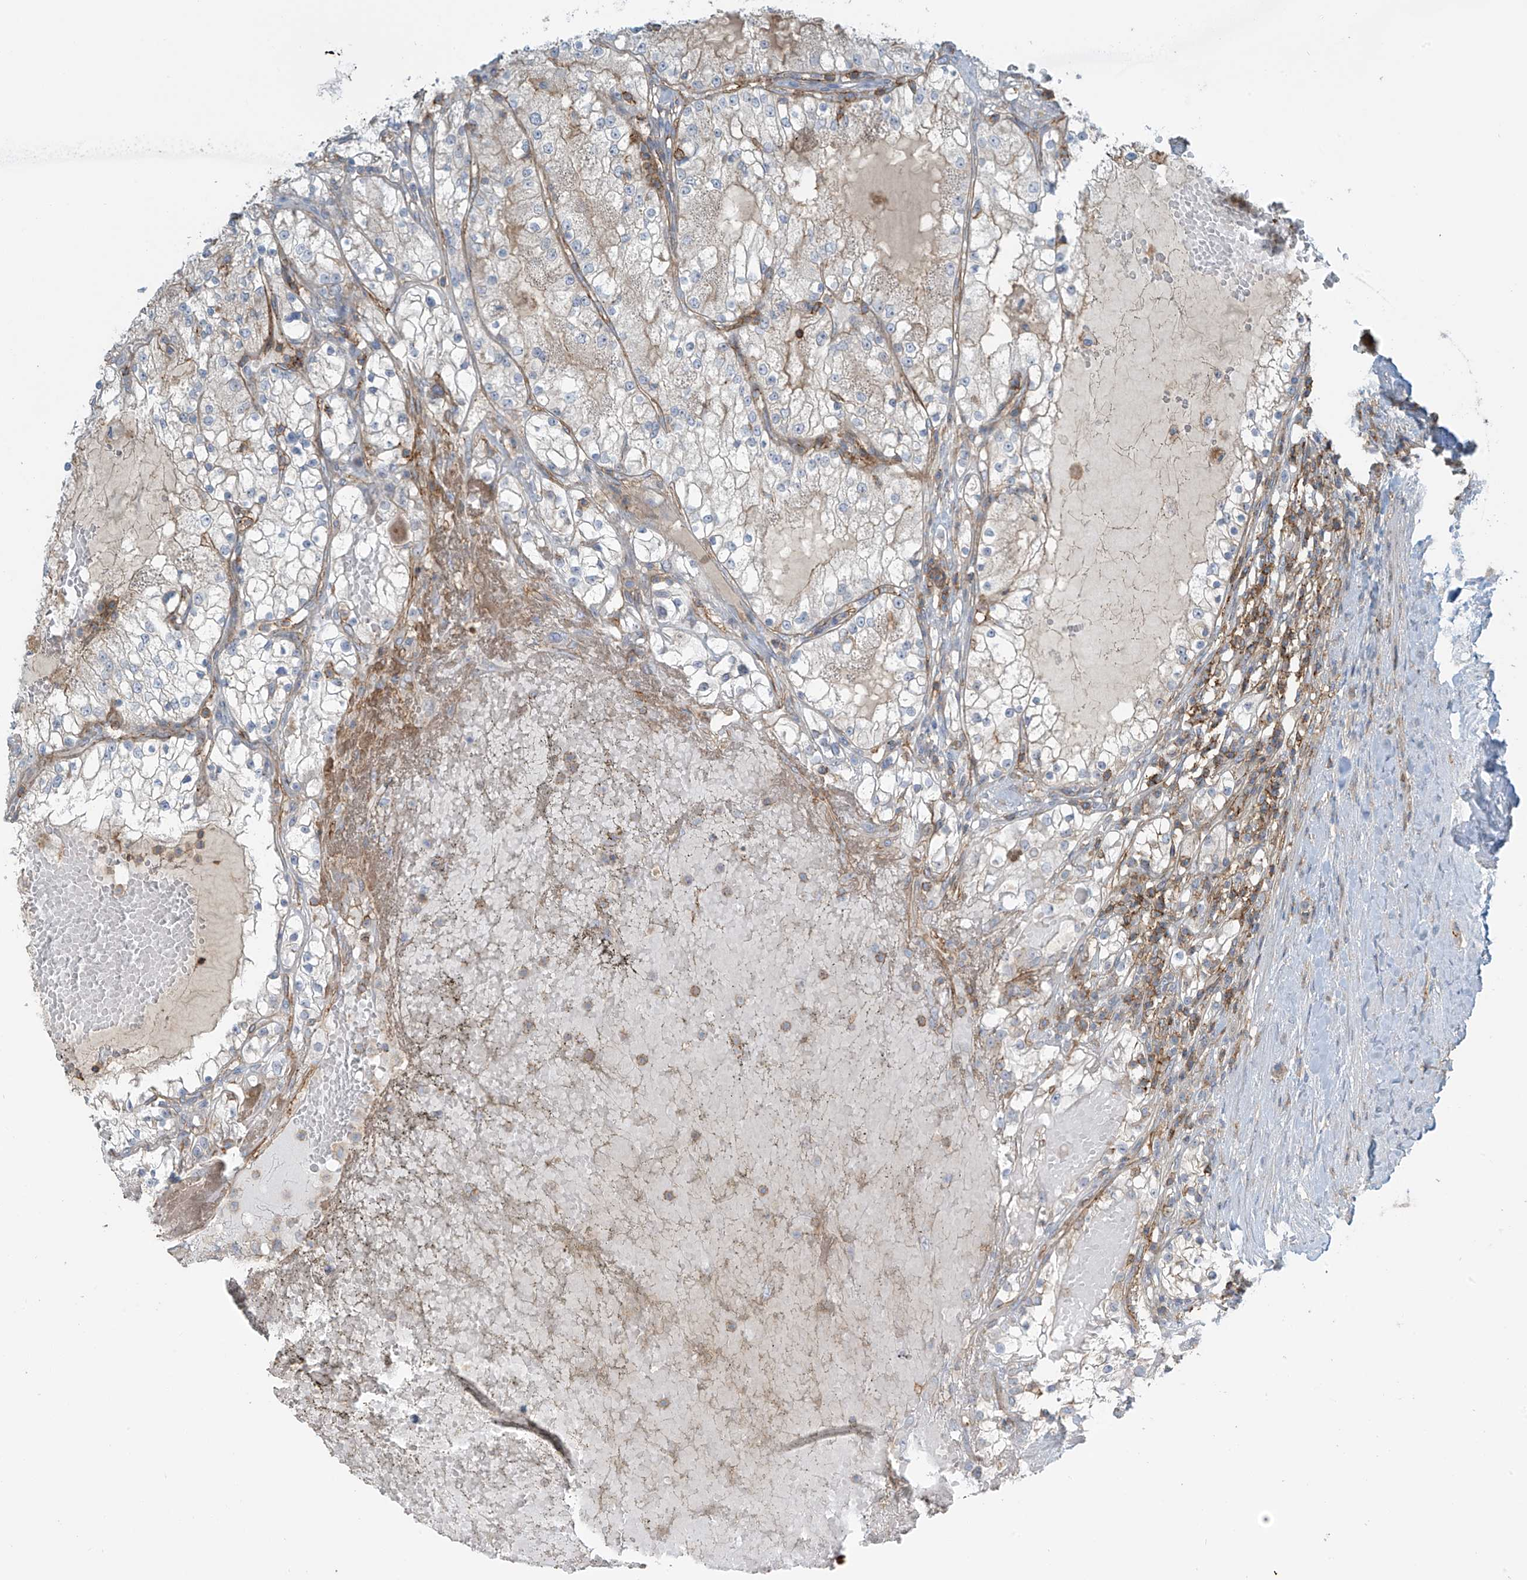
{"staining": {"intensity": "negative", "quantity": "none", "location": "none"}, "tissue": "renal cancer", "cell_type": "Tumor cells", "image_type": "cancer", "snomed": [{"axis": "morphology", "description": "Normal tissue, NOS"}, {"axis": "morphology", "description": "Adenocarcinoma, NOS"}, {"axis": "topography", "description": "Kidney"}], "caption": "Human renal cancer stained for a protein using IHC shows no staining in tumor cells.", "gene": "SLC9A2", "patient": {"sex": "male", "age": 68}}